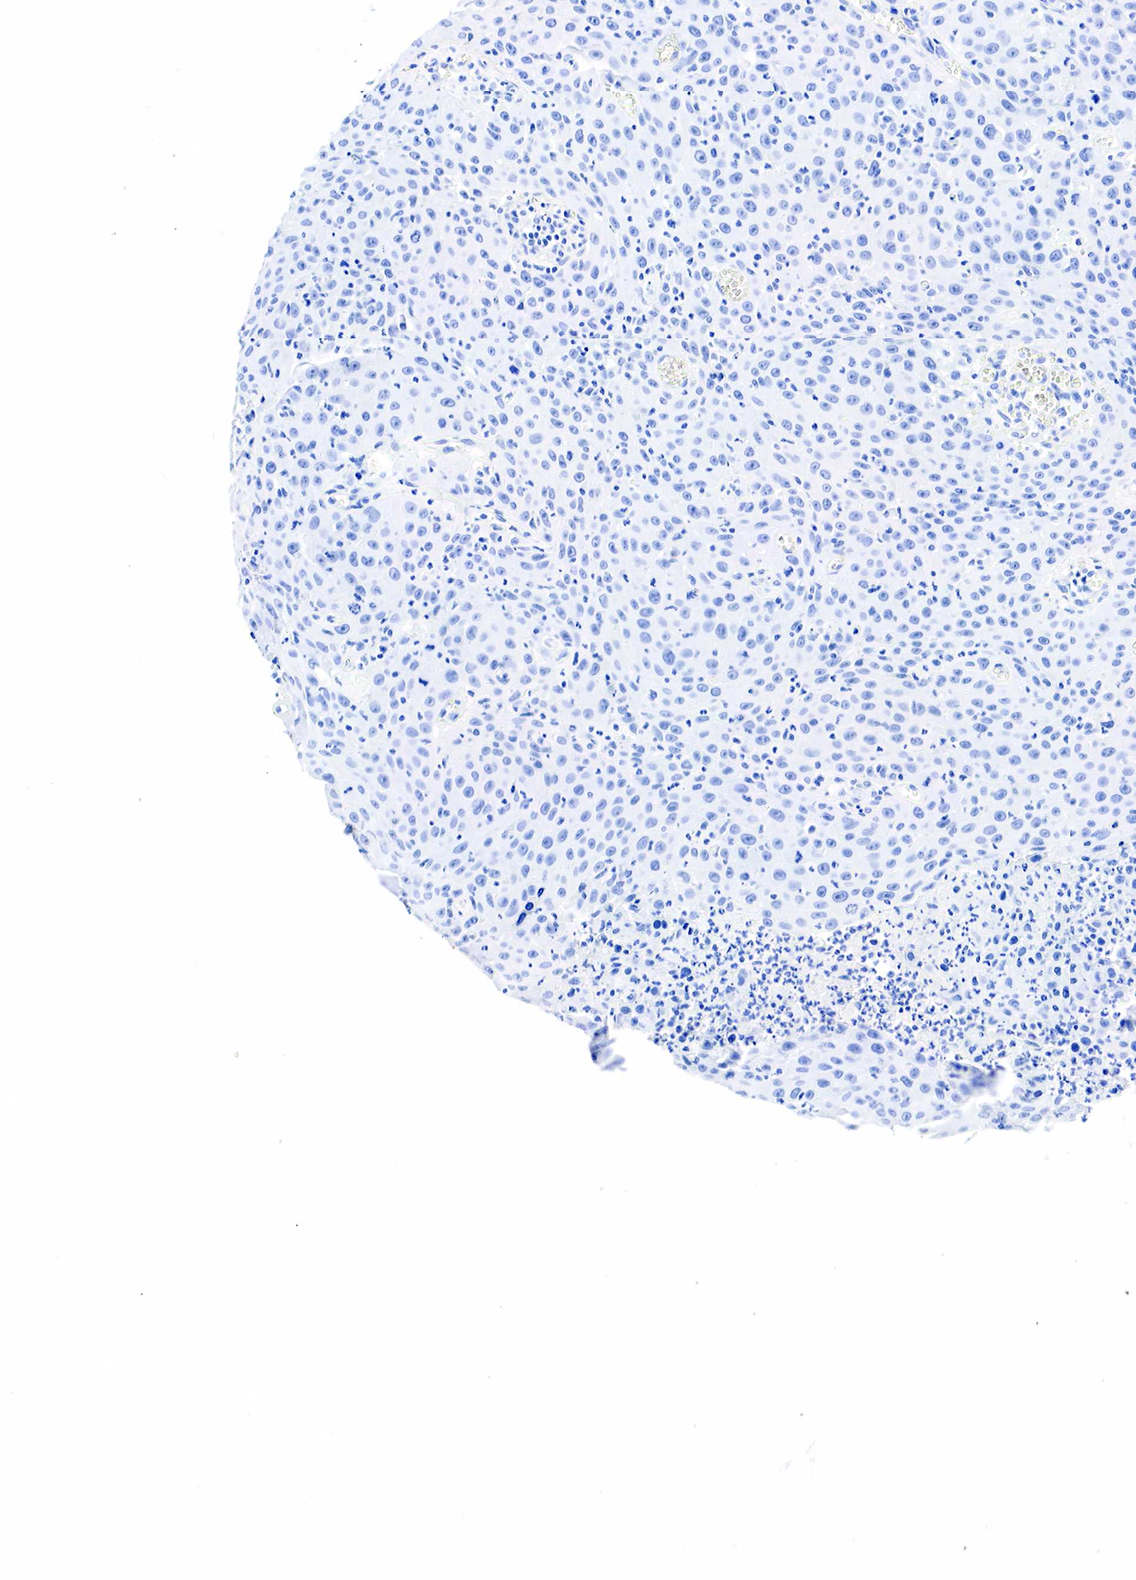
{"staining": {"intensity": "negative", "quantity": "none", "location": "none"}, "tissue": "urothelial cancer", "cell_type": "Tumor cells", "image_type": "cancer", "snomed": [{"axis": "morphology", "description": "Urothelial carcinoma, High grade"}, {"axis": "topography", "description": "Urinary bladder"}], "caption": "High magnification brightfield microscopy of high-grade urothelial carcinoma stained with DAB (brown) and counterstained with hematoxylin (blue): tumor cells show no significant positivity.", "gene": "KRT7", "patient": {"sex": "male", "age": 66}}